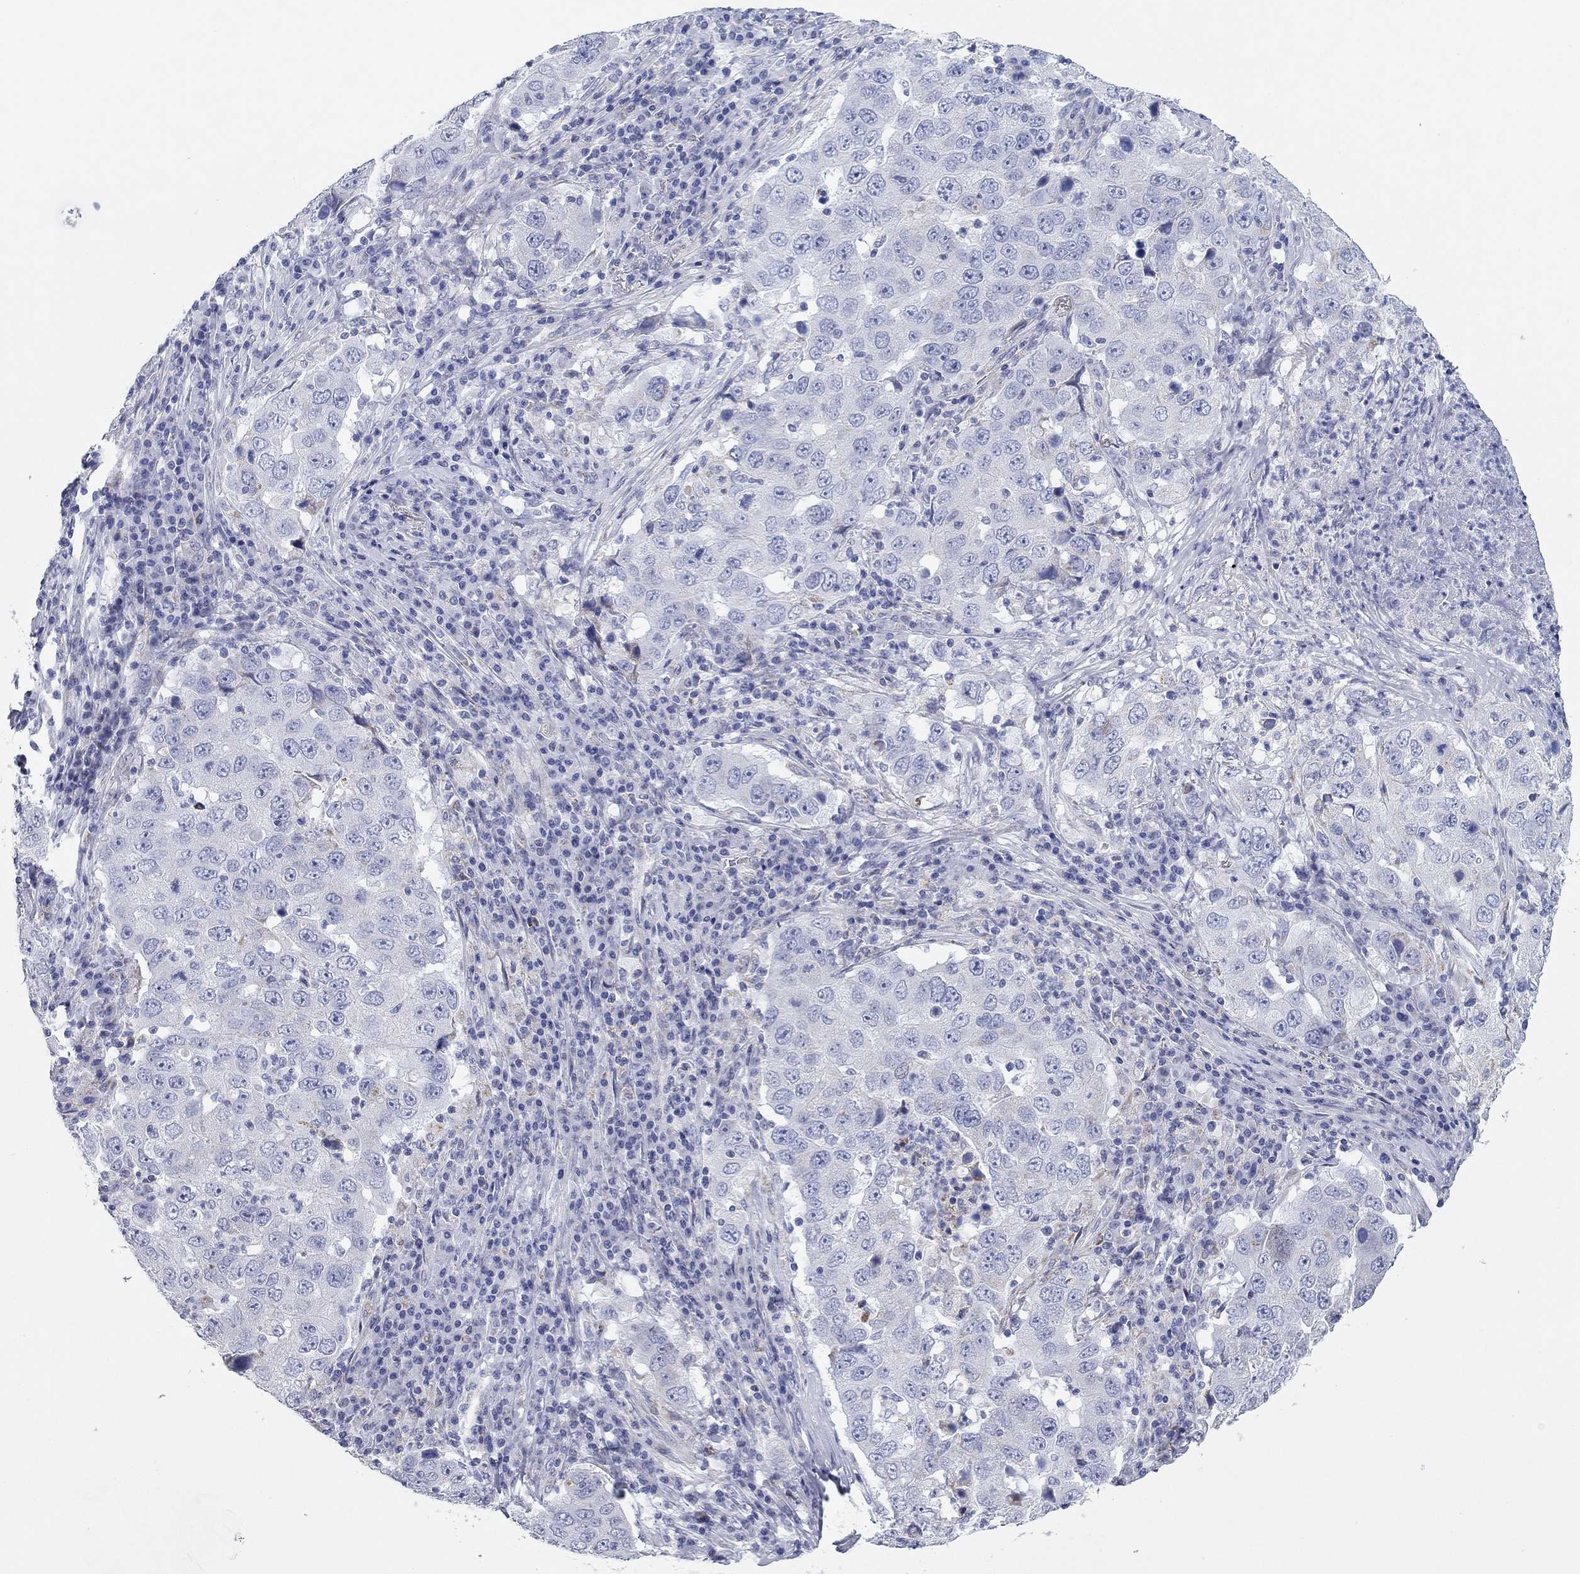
{"staining": {"intensity": "negative", "quantity": "none", "location": "none"}, "tissue": "lung cancer", "cell_type": "Tumor cells", "image_type": "cancer", "snomed": [{"axis": "morphology", "description": "Adenocarcinoma, NOS"}, {"axis": "topography", "description": "Lung"}], "caption": "Immunohistochemical staining of human adenocarcinoma (lung) reveals no significant positivity in tumor cells.", "gene": "CHI3L2", "patient": {"sex": "male", "age": 73}}